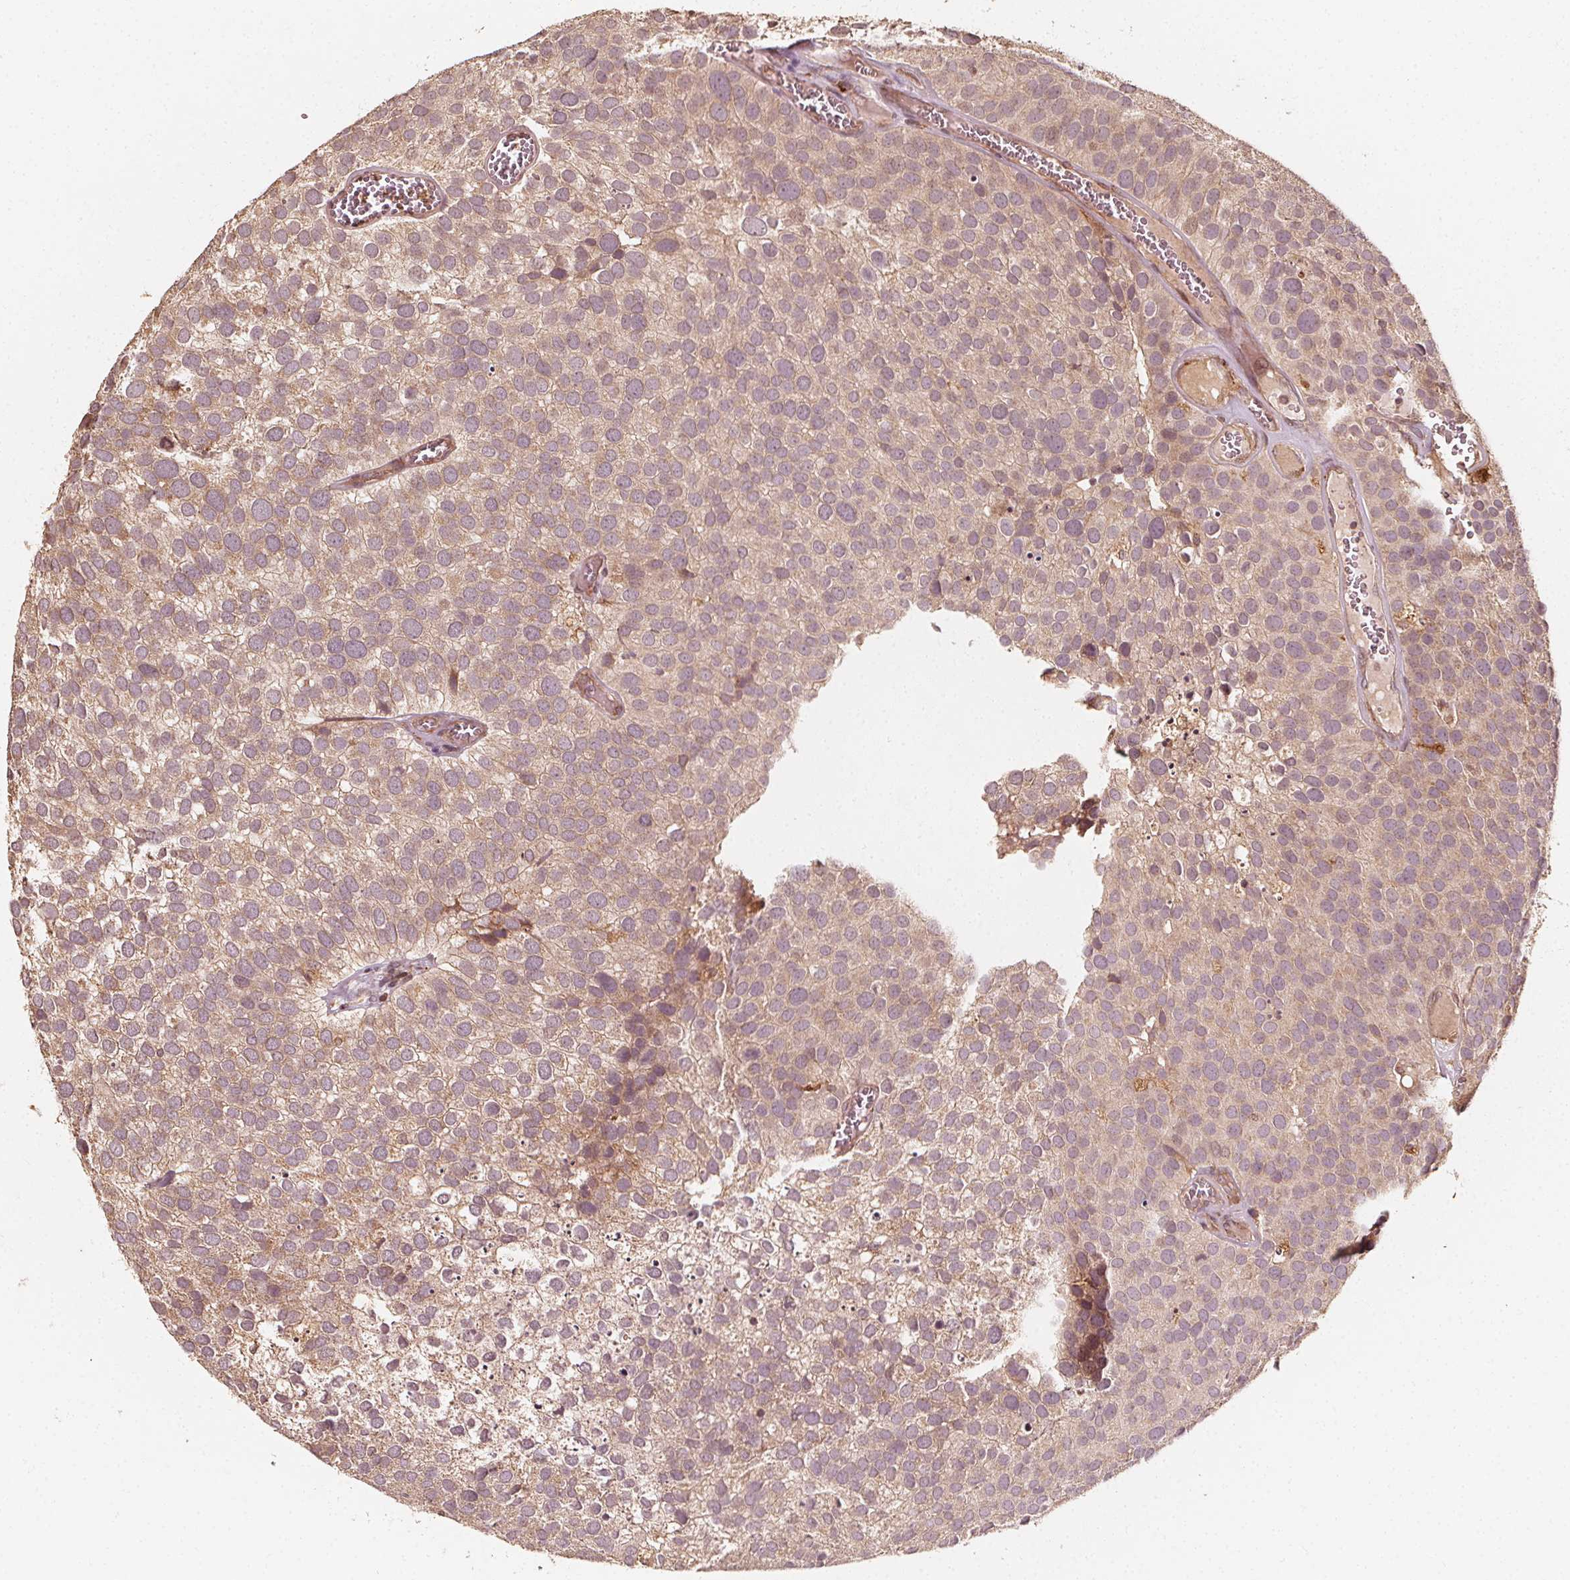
{"staining": {"intensity": "weak", "quantity": ">75%", "location": "cytoplasmic/membranous"}, "tissue": "urothelial cancer", "cell_type": "Tumor cells", "image_type": "cancer", "snomed": [{"axis": "morphology", "description": "Urothelial carcinoma, Low grade"}, {"axis": "topography", "description": "Urinary bladder"}], "caption": "High-power microscopy captured an immunohistochemistry micrograph of urothelial cancer, revealing weak cytoplasmic/membranous expression in approximately >75% of tumor cells.", "gene": "NPC1", "patient": {"sex": "female", "age": 69}}